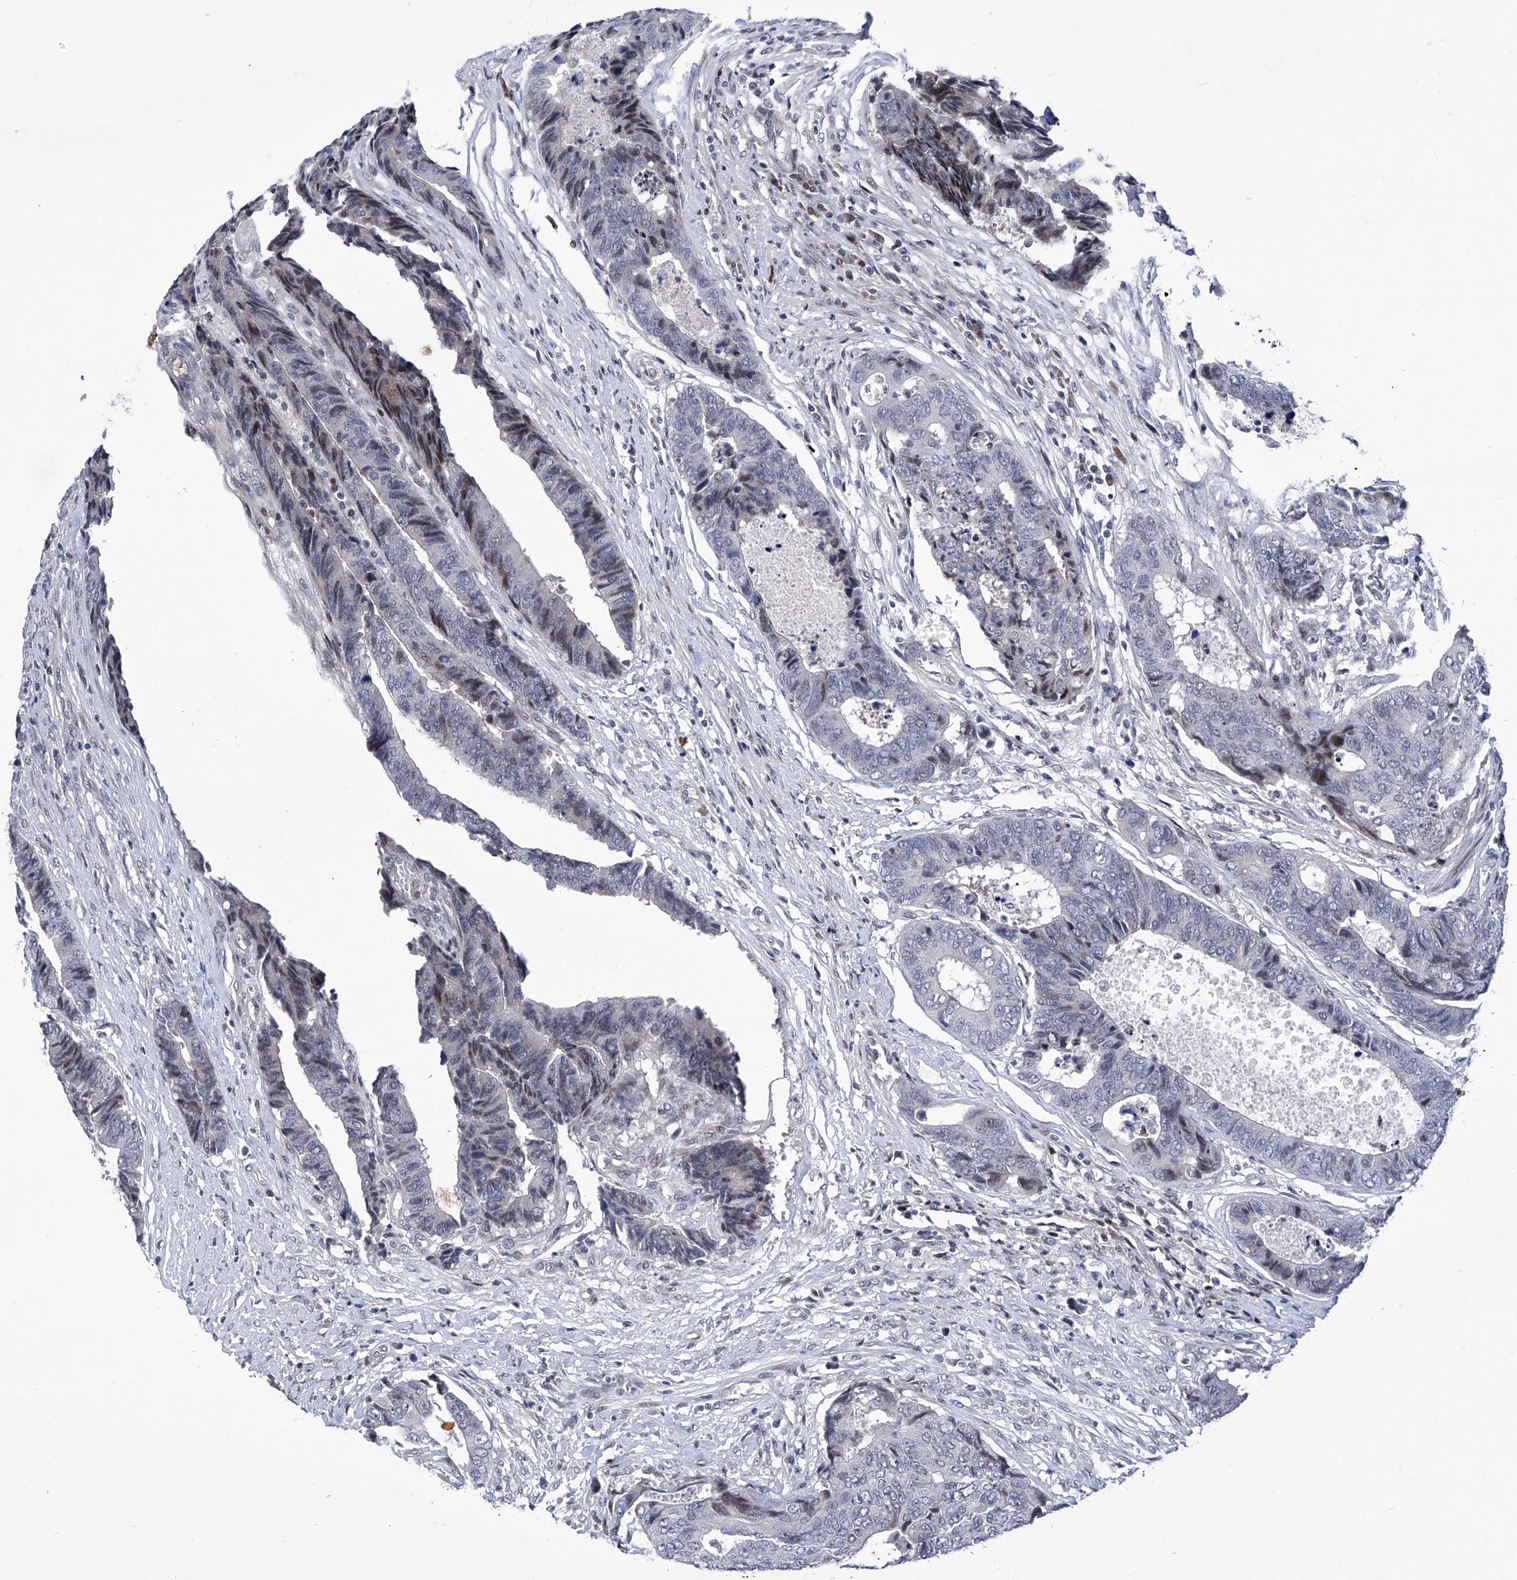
{"staining": {"intensity": "negative", "quantity": "none", "location": "none"}, "tissue": "colorectal cancer", "cell_type": "Tumor cells", "image_type": "cancer", "snomed": [{"axis": "morphology", "description": "Adenocarcinoma, NOS"}, {"axis": "topography", "description": "Rectum"}], "caption": "DAB (3,3'-diaminobenzidine) immunohistochemical staining of adenocarcinoma (colorectal) shows no significant expression in tumor cells. The staining was performed using DAB (3,3'-diaminobenzidine) to visualize the protein expression in brown, while the nuclei were stained in blue with hematoxylin (Magnification: 20x).", "gene": "NUFIP1", "patient": {"sex": "male", "age": 84}}